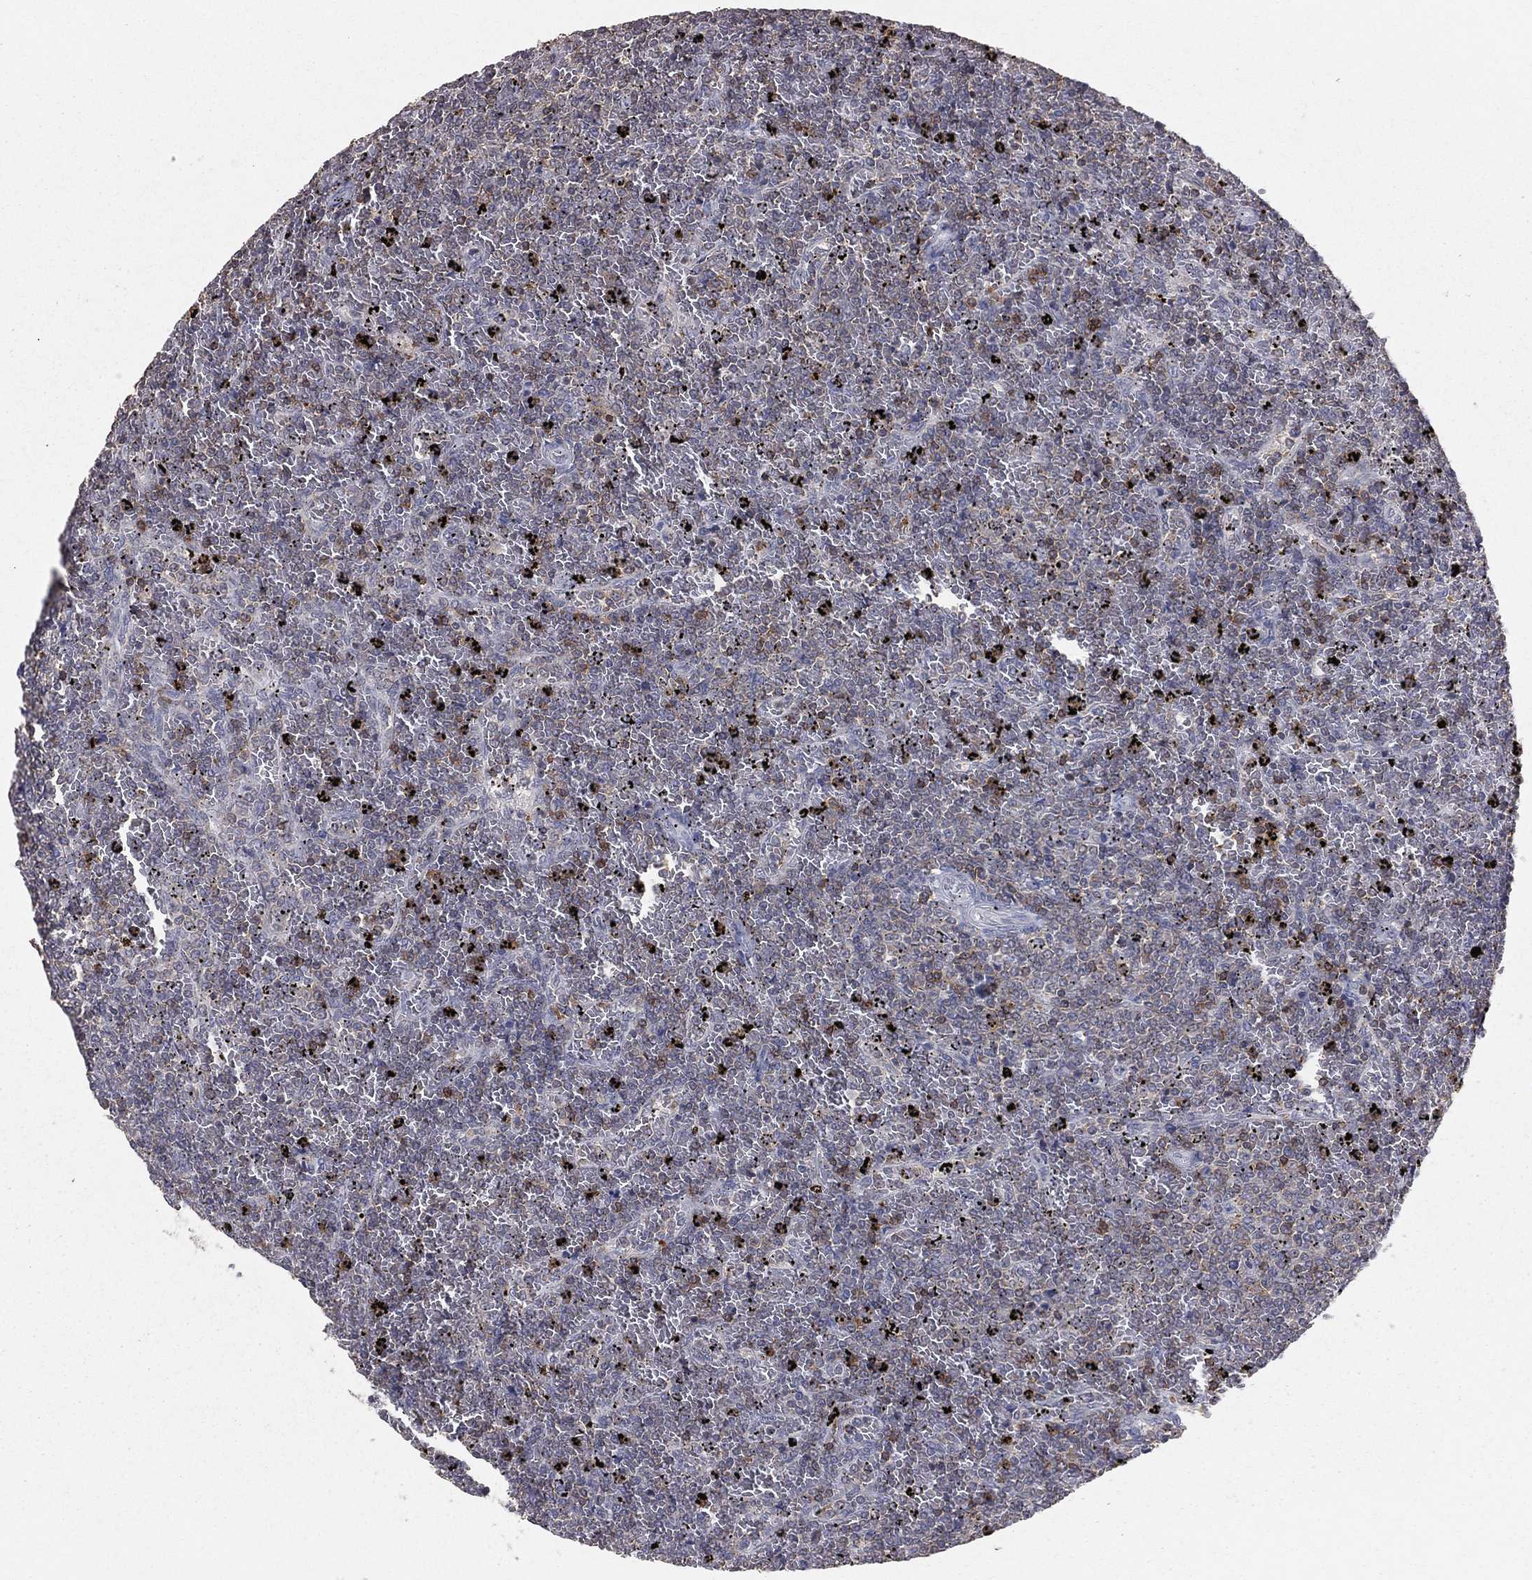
{"staining": {"intensity": "weak", "quantity": "<25%", "location": "cytoplasmic/membranous"}, "tissue": "lymphoma", "cell_type": "Tumor cells", "image_type": "cancer", "snomed": [{"axis": "morphology", "description": "Malignant lymphoma, non-Hodgkin's type, Low grade"}, {"axis": "topography", "description": "Spleen"}], "caption": "Tumor cells show no significant positivity in lymphoma.", "gene": "PSTPIP1", "patient": {"sex": "female", "age": 77}}